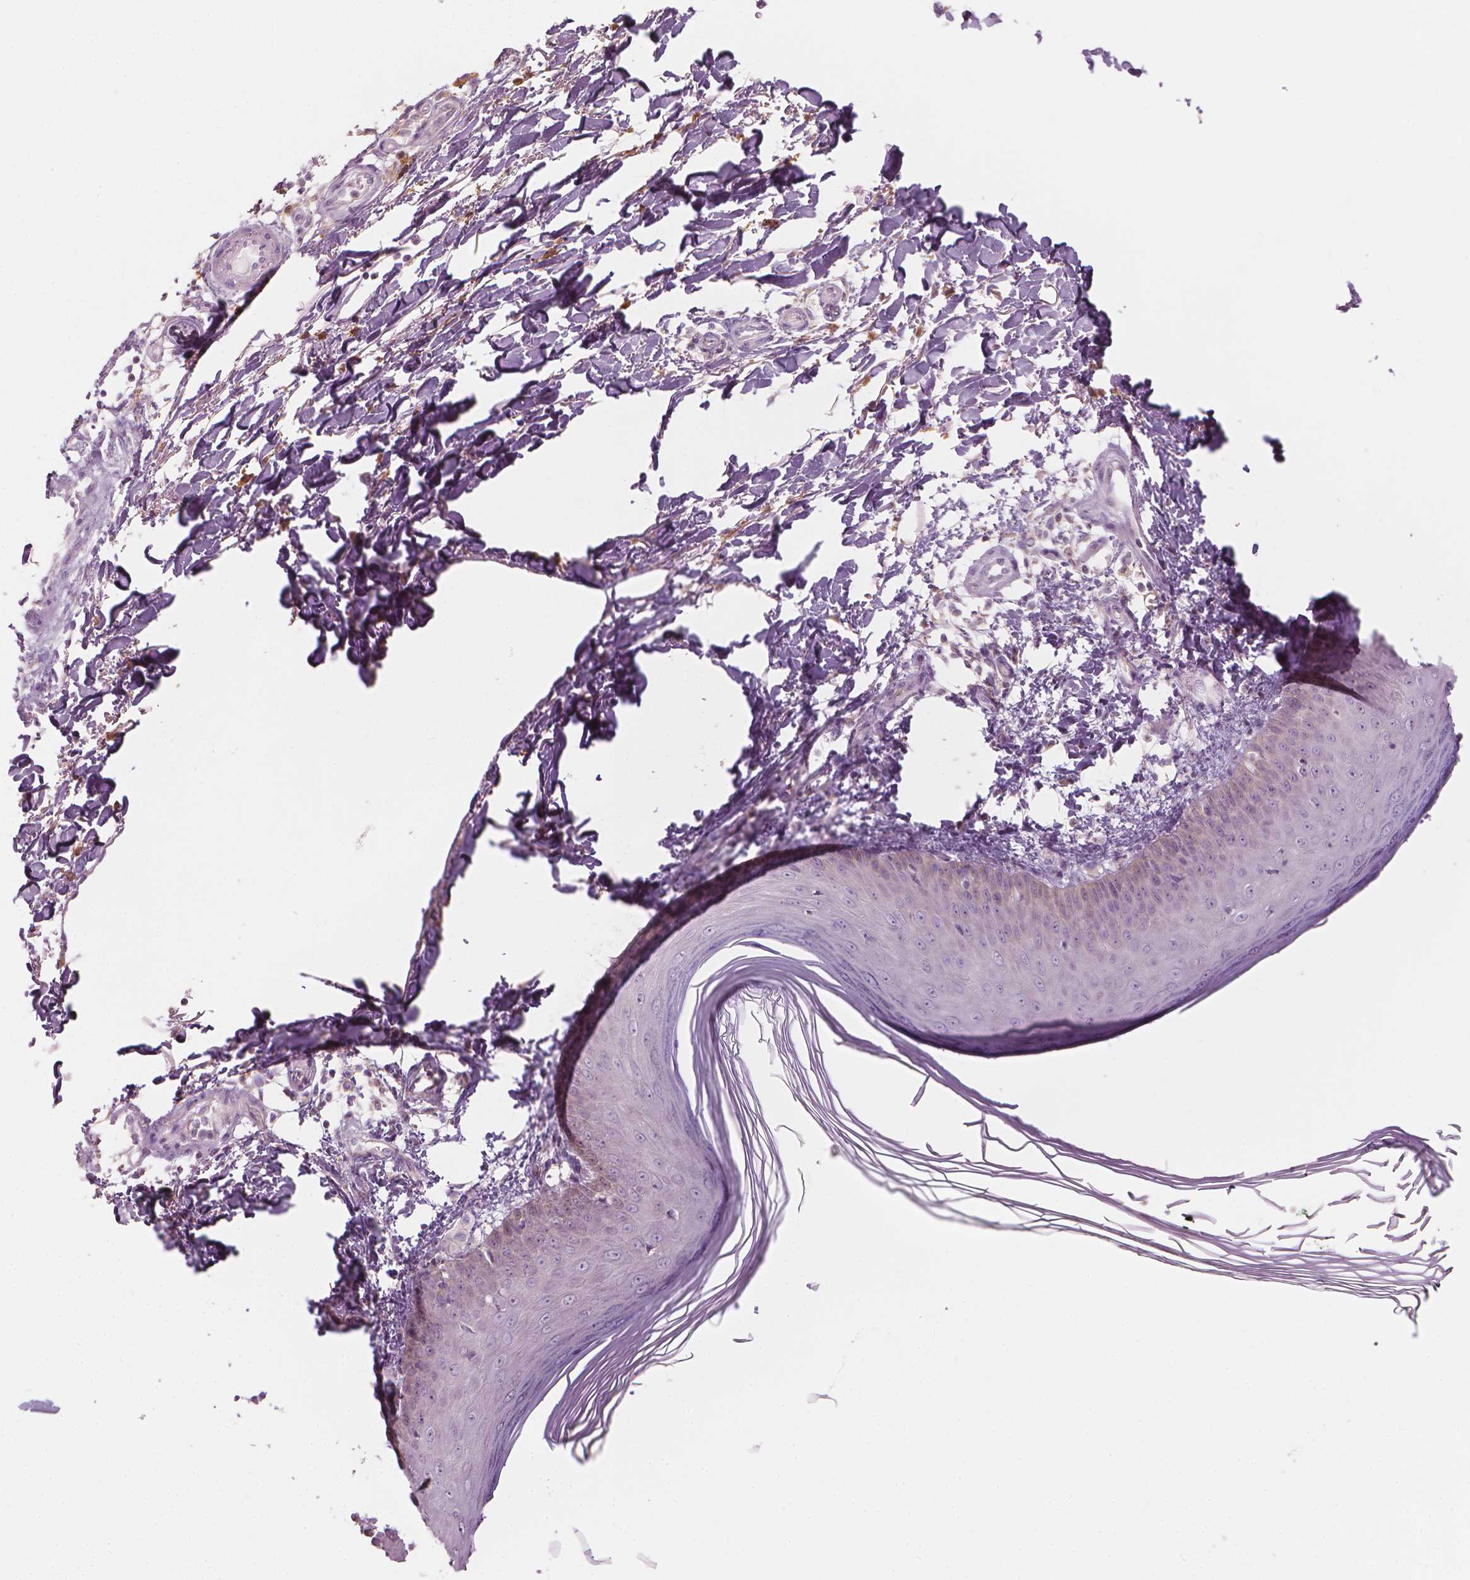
{"staining": {"intensity": "negative", "quantity": "none", "location": "none"}, "tissue": "skin", "cell_type": "Fibroblasts", "image_type": "normal", "snomed": [{"axis": "morphology", "description": "Normal tissue, NOS"}, {"axis": "topography", "description": "Skin"}], "caption": "The micrograph shows no staining of fibroblasts in normal skin. (Immunohistochemistry, brightfield microscopy, high magnification).", "gene": "SHMT1", "patient": {"sex": "female", "age": 62}}